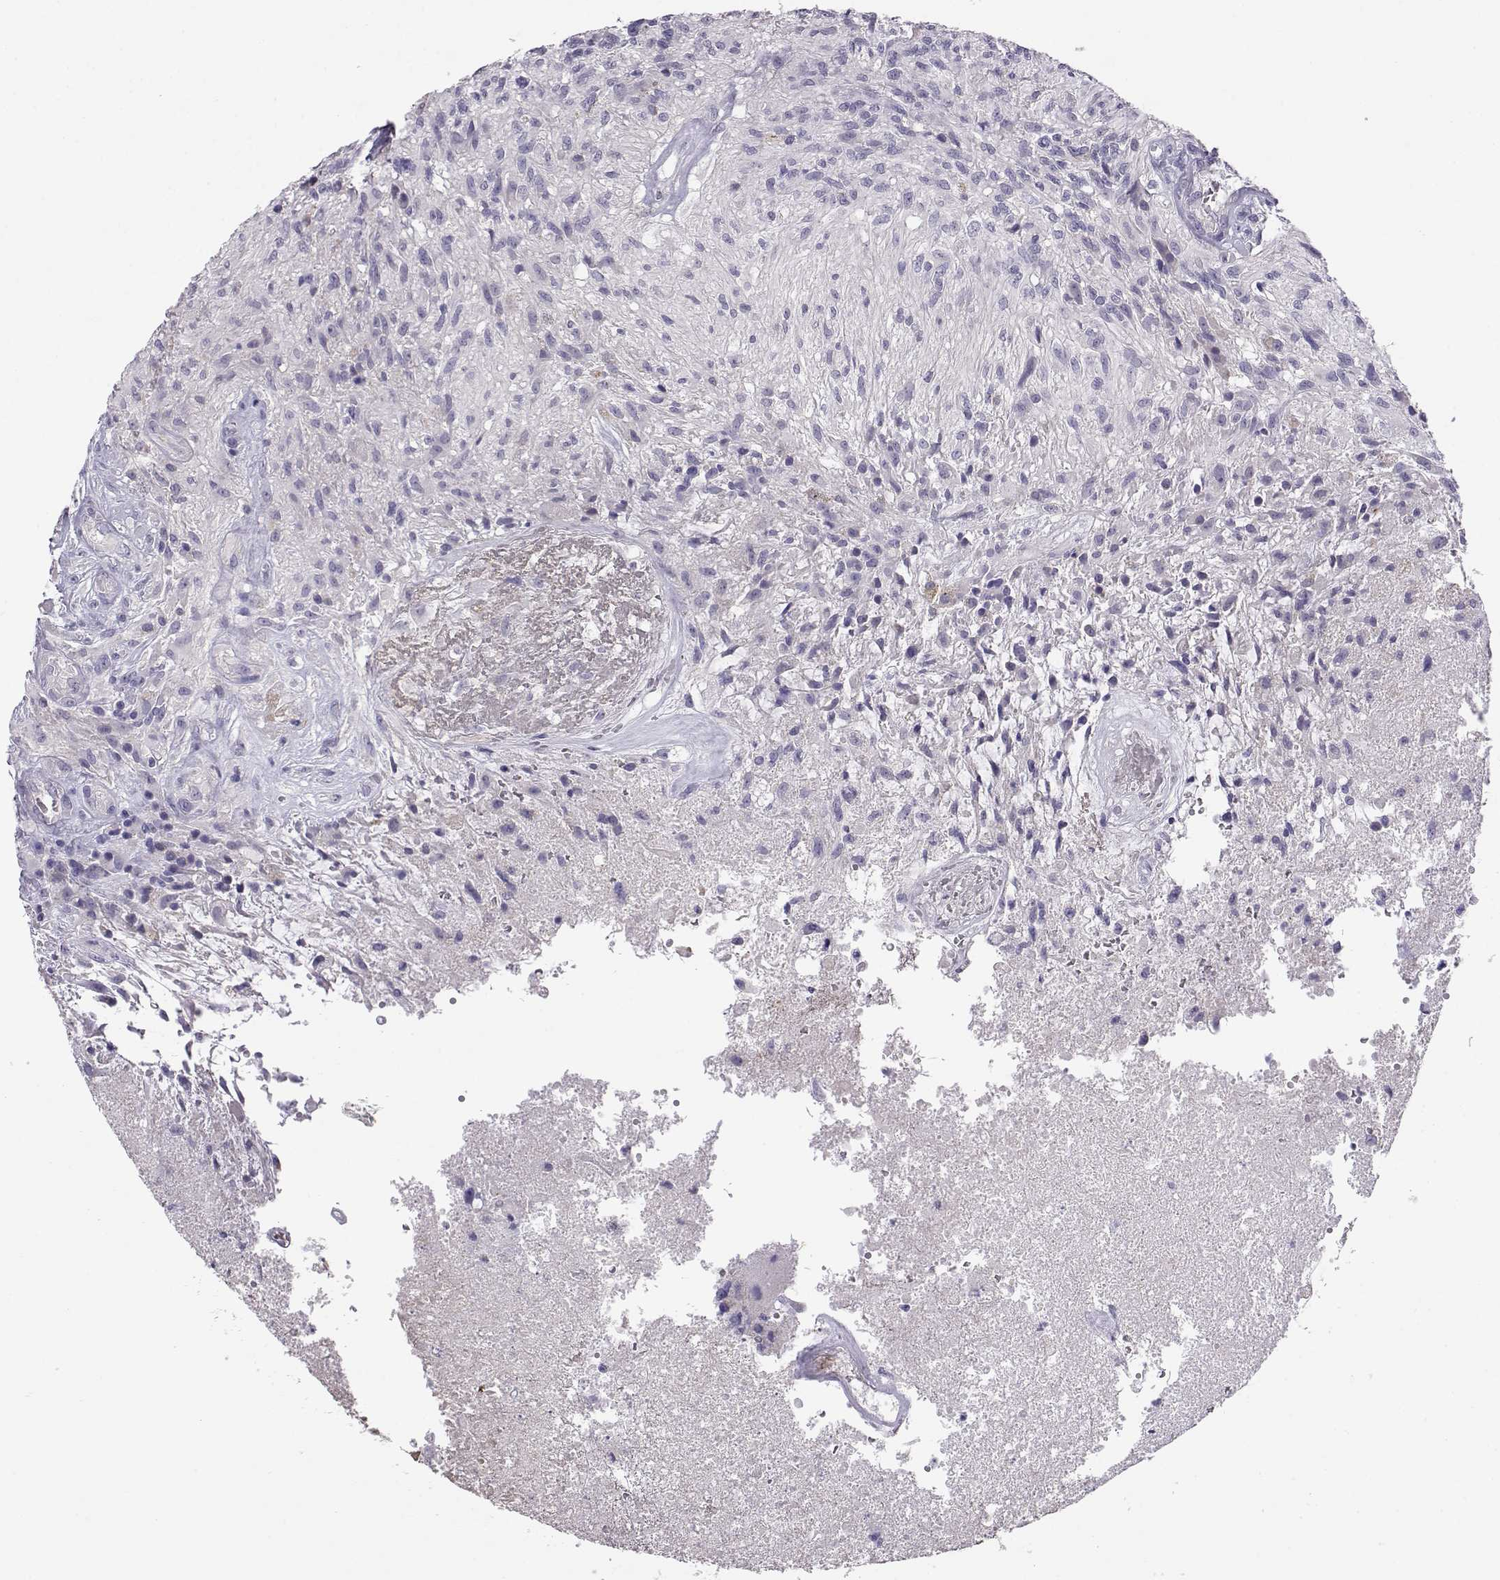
{"staining": {"intensity": "negative", "quantity": "none", "location": "none"}, "tissue": "glioma", "cell_type": "Tumor cells", "image_type": "cancer", "snomed": [{"axis": "morphology", "description": "Glioma, malignant, High grade"}, {"axis": "topography", "description": "Brain"}], "caption": "Tumor cells show no significant protein positivity in malignant glioma (high-grade).", "gene": "ENDOU", "patient": {"sex": "male", "age": 56}}